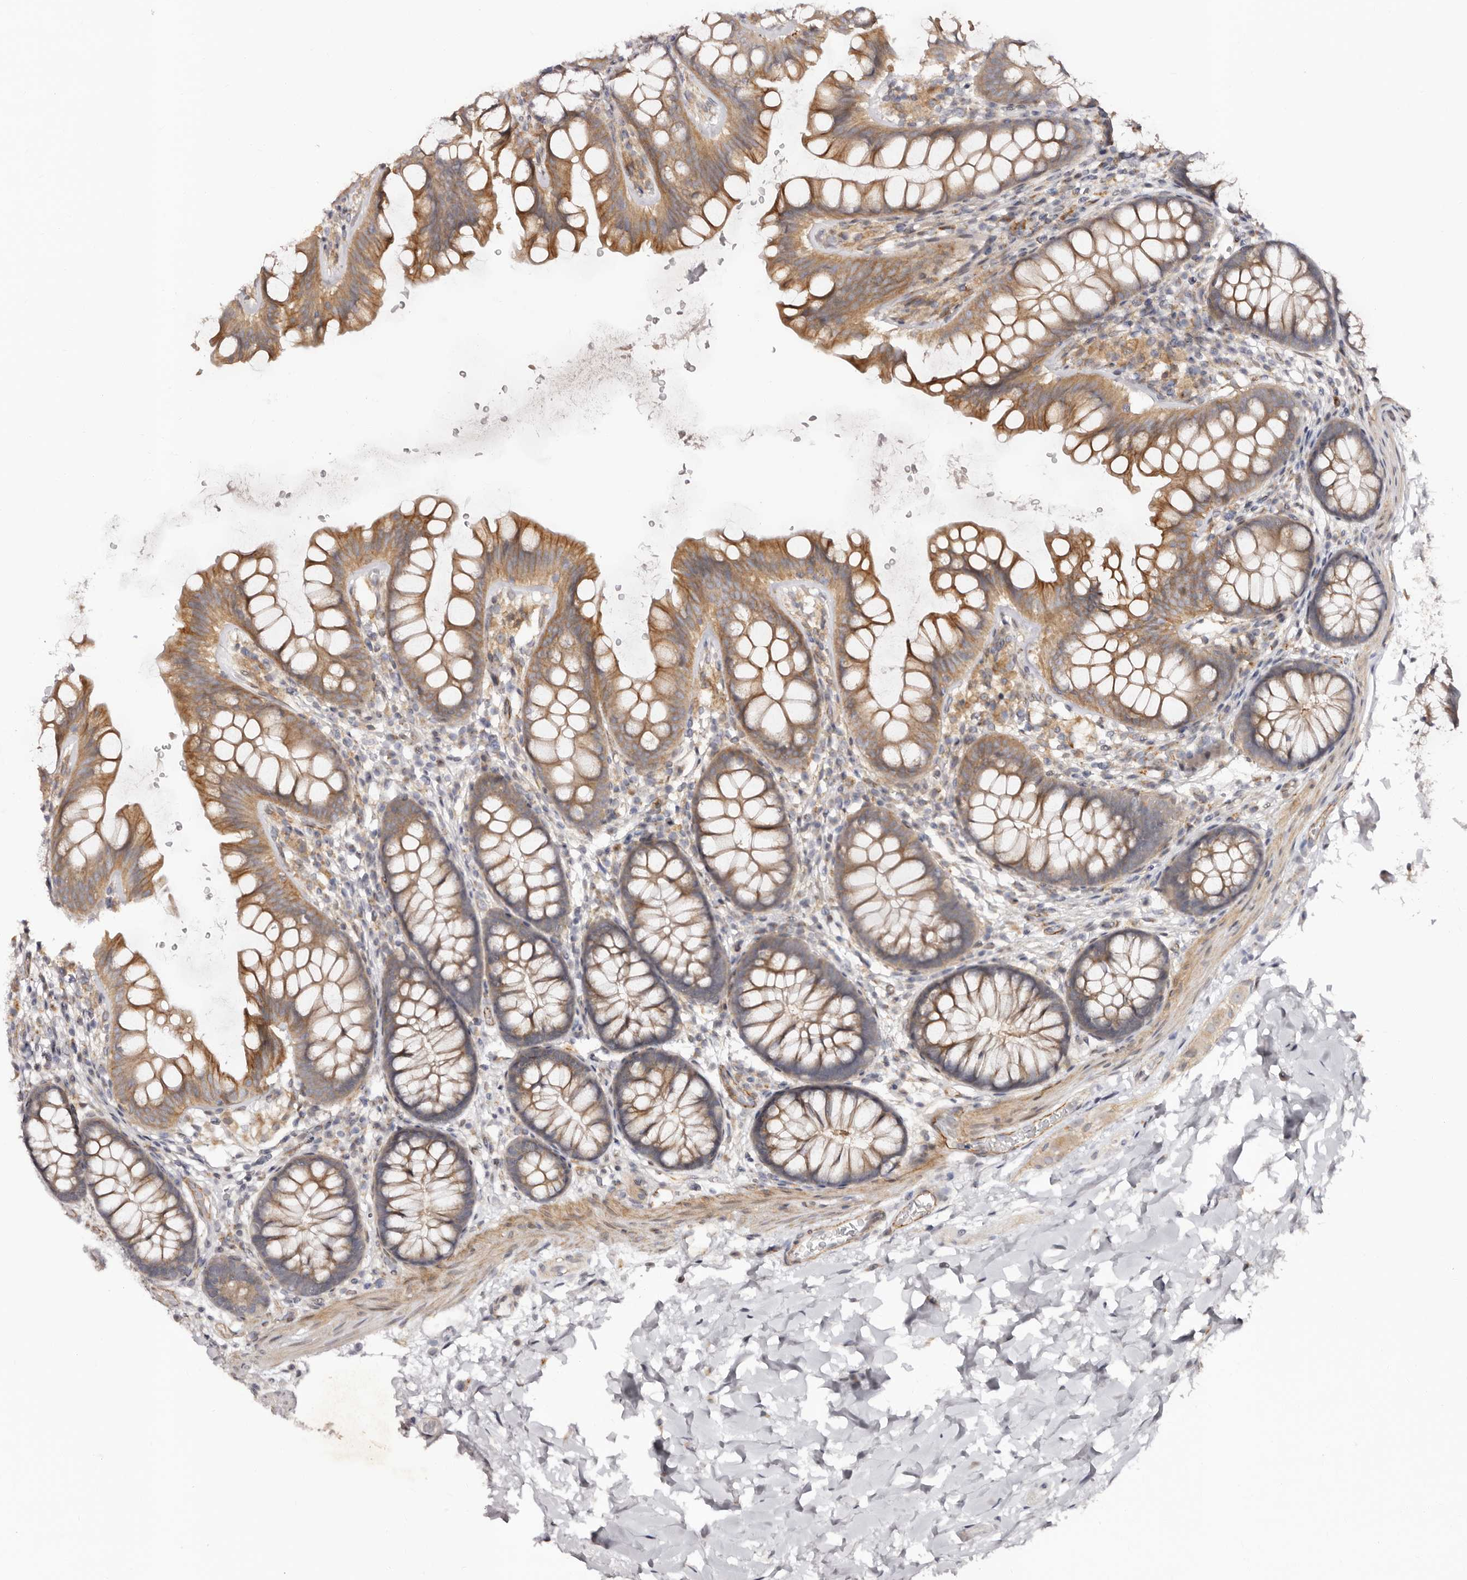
{"staining": {"intensity": "weak", "quantity": "25%-75%", "location": "cytoplasmic/membranous"}, "tissue": "colon", "cell_type": "Endothelial cells", "image_type": "normal", "snomed": [{"axis": "morphology", "description": "Normal tissue, NOS"}, {"axis": "topography", "description": "Colon"}], "caption": "Endothelial cells reveal low levels of weak cytoplasmic/membranous staining in about 25%-75% of cells in normal colon.", "gene": "MICAL2", "patient": {"sex": "female", "age": 62}}